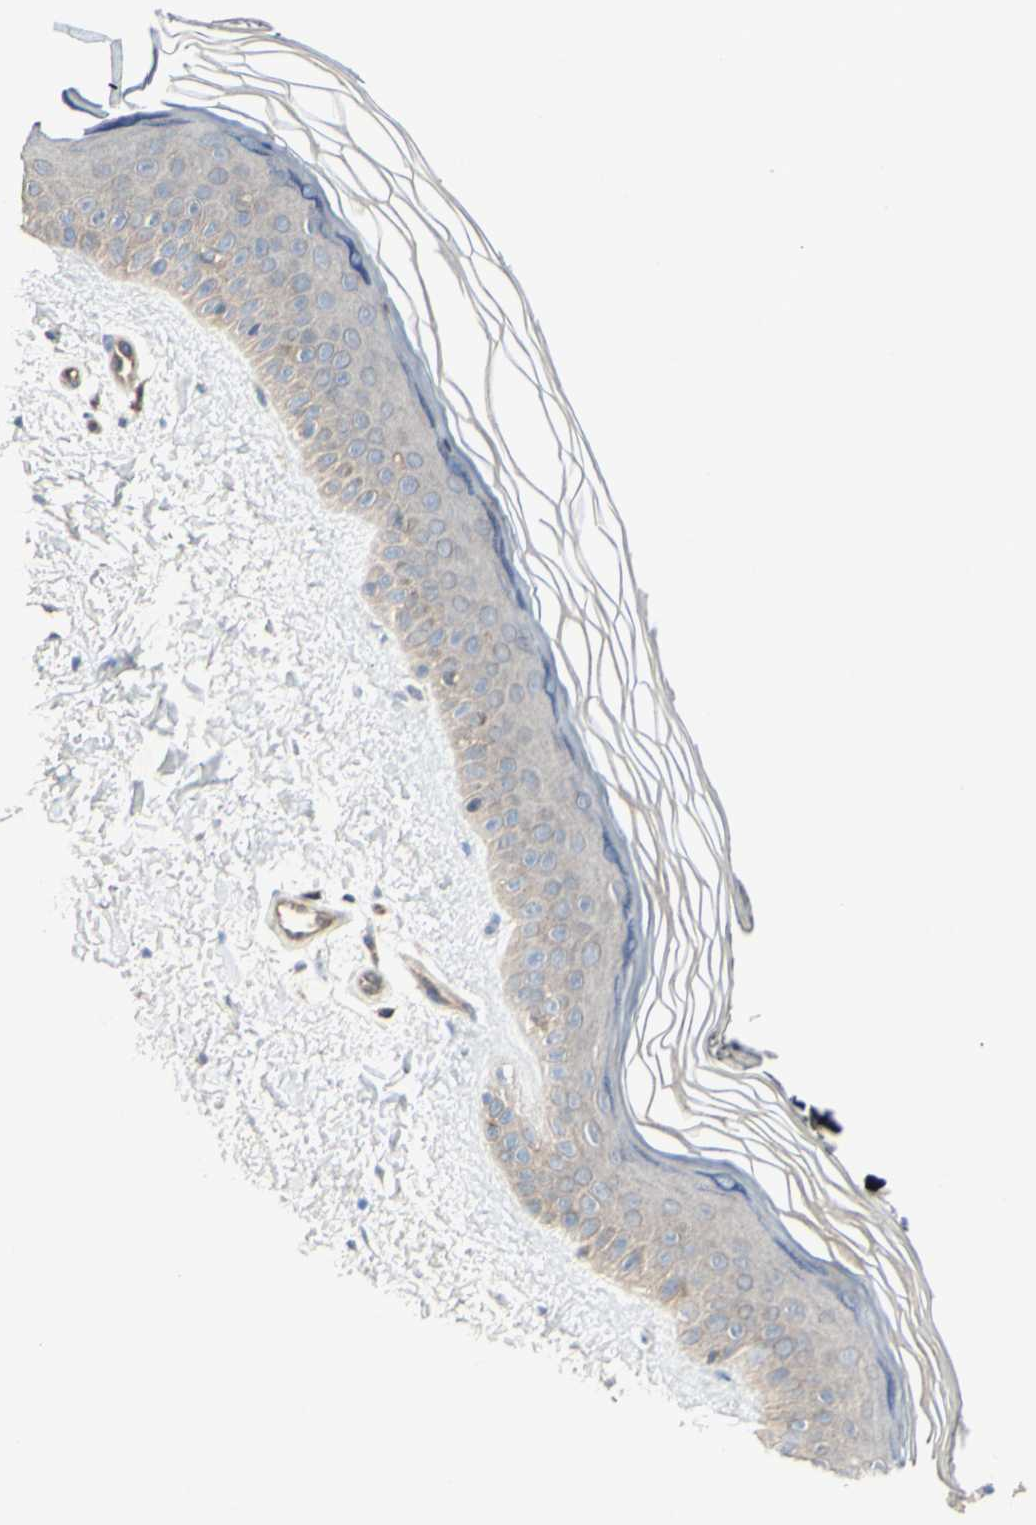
{"staining": {"intensity": "negative", "quantity": "none", "location": "none"}, "tissue": "skin", "cell_type": "Fibroblasts", "image_type": "normal", "snomed": [{"axis": "morphology", "description": "Normal tissue, NOS"}, {"axis": "topography", "description": "Skin"}], "caption": "IHC image of benign skin stained for a protein (brown), which exhibits no expression in fibroblasts.", "gene": "IGSF9B", "patient": {"sex": "female", "age": 19}}